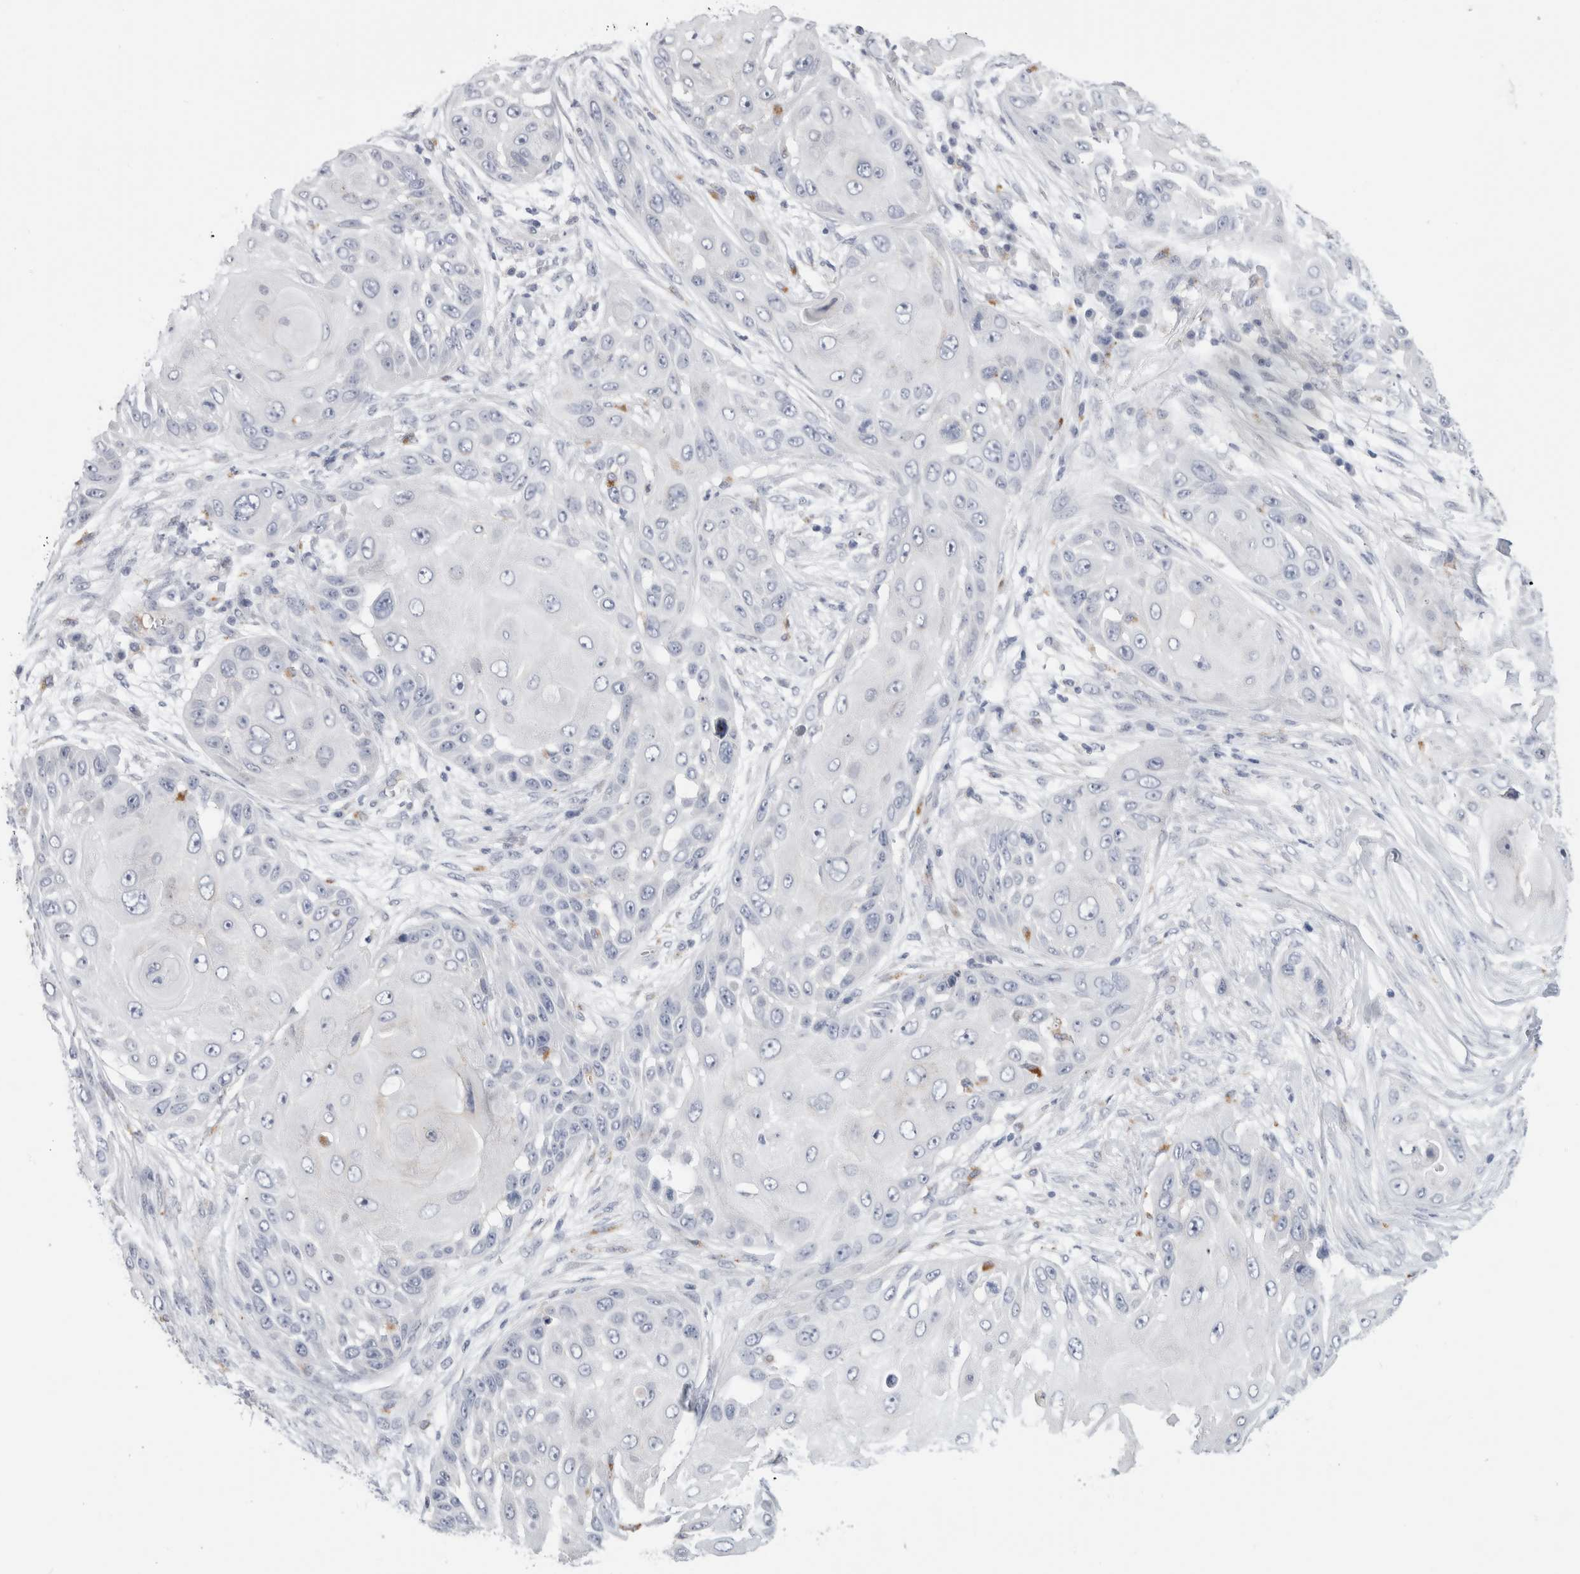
{"staining": {"intensity": "negative", "quantity": "none", "location": "none"}, "tissue": "skin cancer", "cell_type": "Tumor cells", "image_type": "cancer", "snomed": [{"axis": "morphology", "description": "Squamous cell carcinoma, NOS"}, {"axis": "topography", "description": "Skin"}], "caption": "There is no significant positivity in tumor cells of skin cancer (squamous cell carcinoma). The staining is performed using DAB (3,3'-diaminobenzidine) brown chromogen with nuclei counter-stained in using hematoxylin.", "gene": "ANKMY1", "patient": {"sex": "female", "age": 44}}